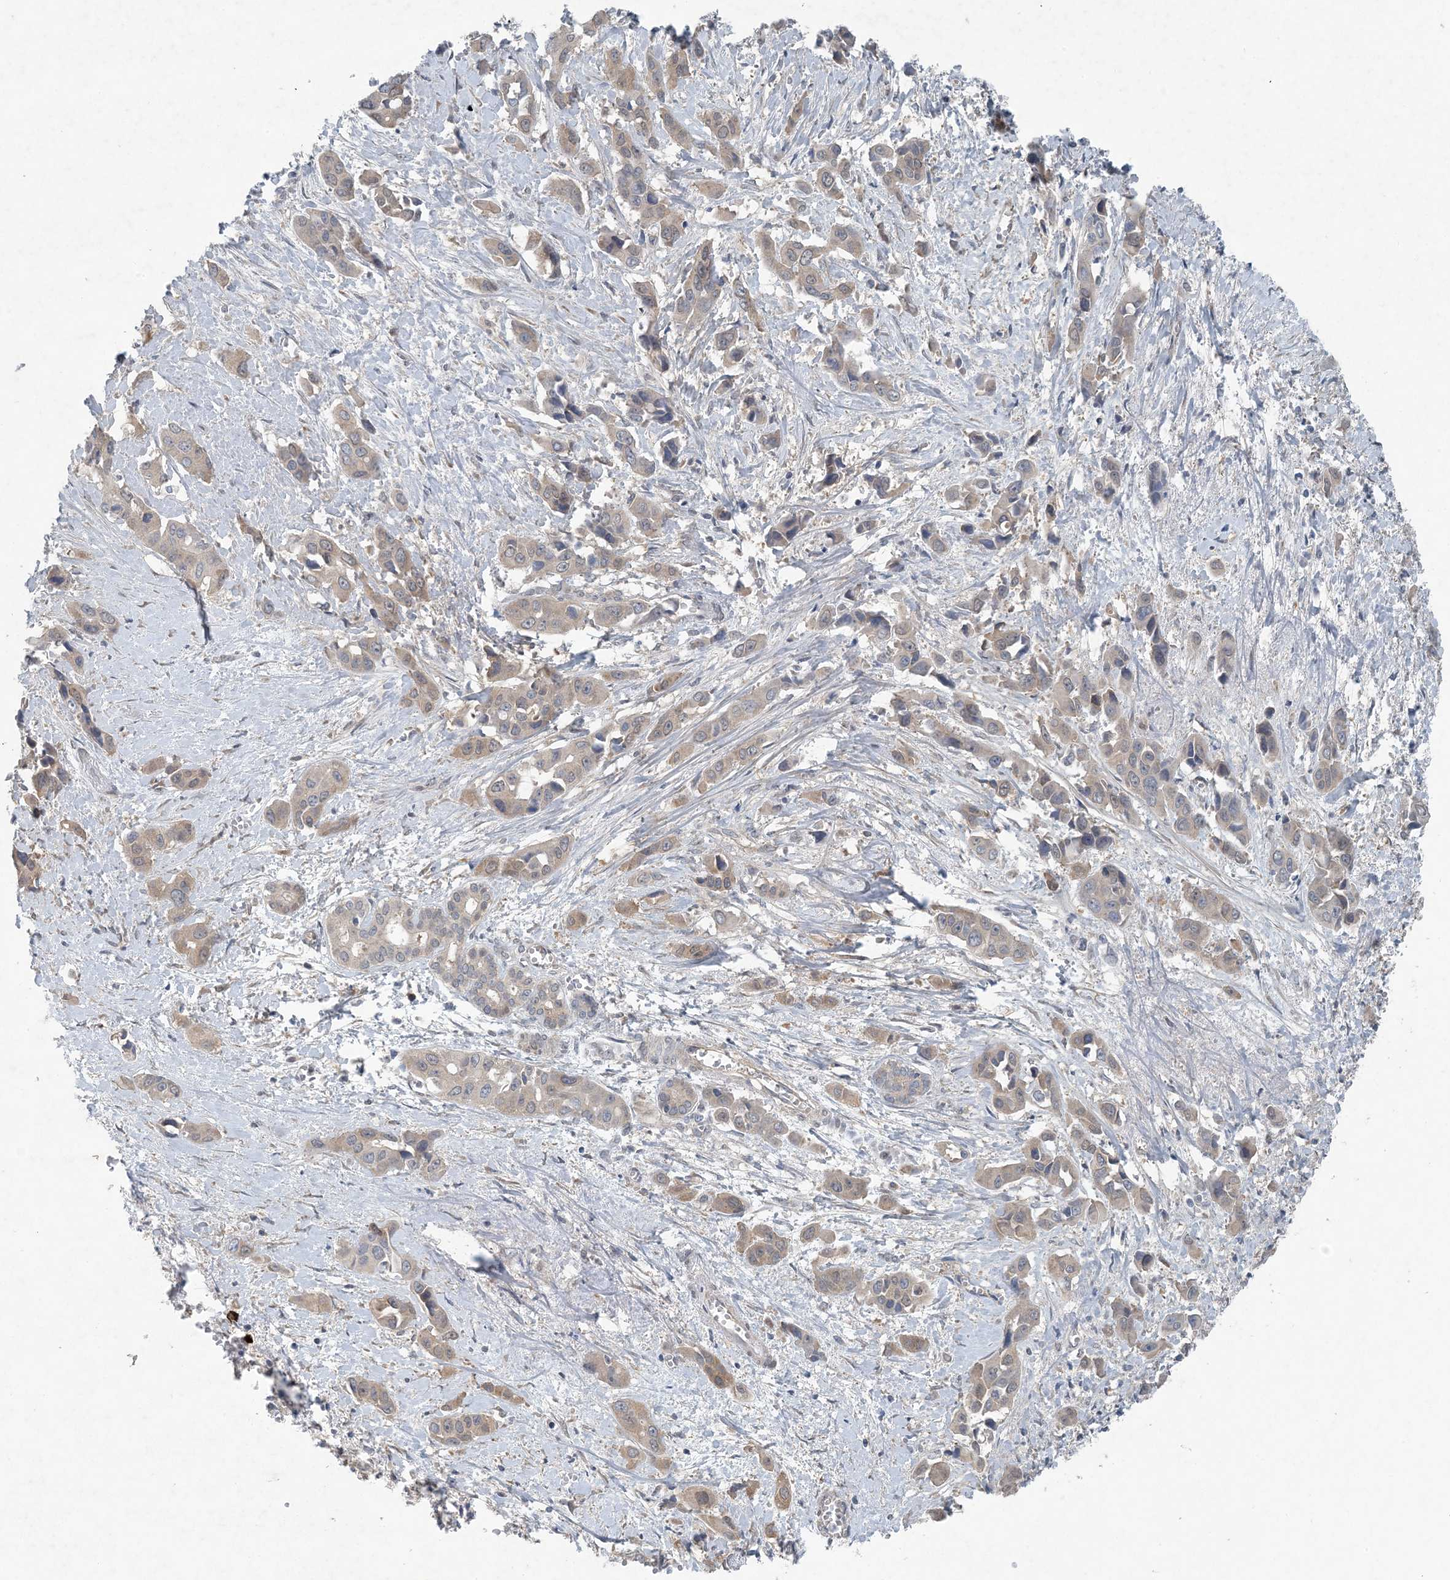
{"staining": {"intensity": "weak", "quantity": "25%-75%", "location": "cytoplasmic/membranous"}, "tissue": "liver cancer", "cell_type": "Tumor cells", "image_type": "cancer", "snomed": [{"axis": "morphology", "description": "Cholangiocarcinoma"}, {"axis": "topography", "description": "Liver"}], "caption": "Human liver cholangiocarcinoma stained with a brown dye exhibits weak cytoplasmic/membranous positive positivity in approximately 25%-75% of tumor cells.", "gene": "HIKESHI", "patient": {"sex": "female", "age": 52}}